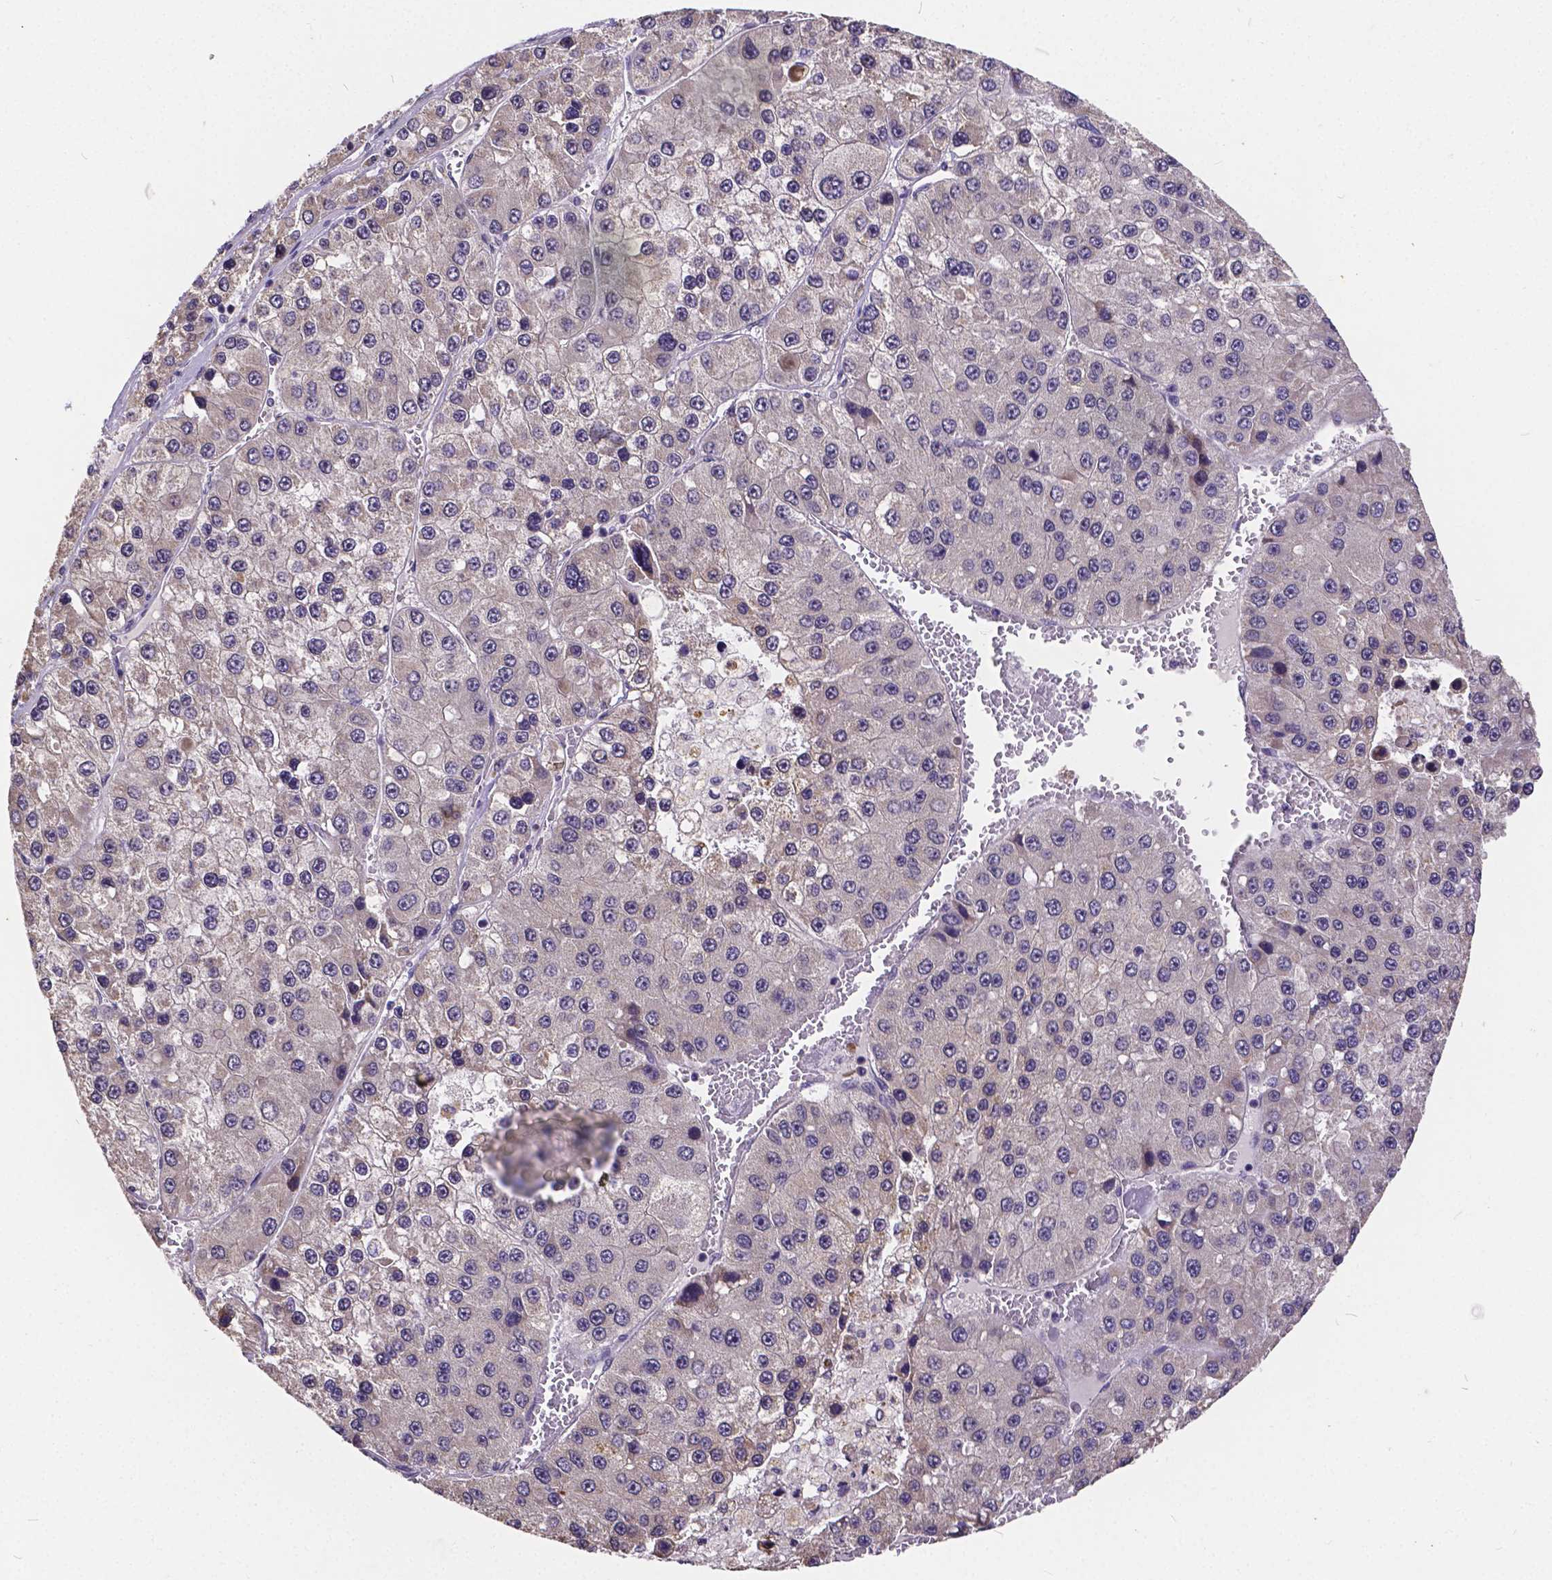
{"staining": {"intensity": "negative", "quantity": "none", "location": "none"}, "tissue": "liver cancer", "cell_type": "Tumor cells", "image_type": "cancer", "snomed": [{"axis": "morphology", "description": "Carcinoma, Hepatocellular, NOS"}, {"axis": "topography", "description": "Liver"}], "caption": "Immunohistochemistry (IHC) image of liver hepatocellular carcinoma stained for a protein (brown), which reveals no expression in tumor cells.", "gene": "CTNNA2", "patient": {"sex": "female", "age": 73}}